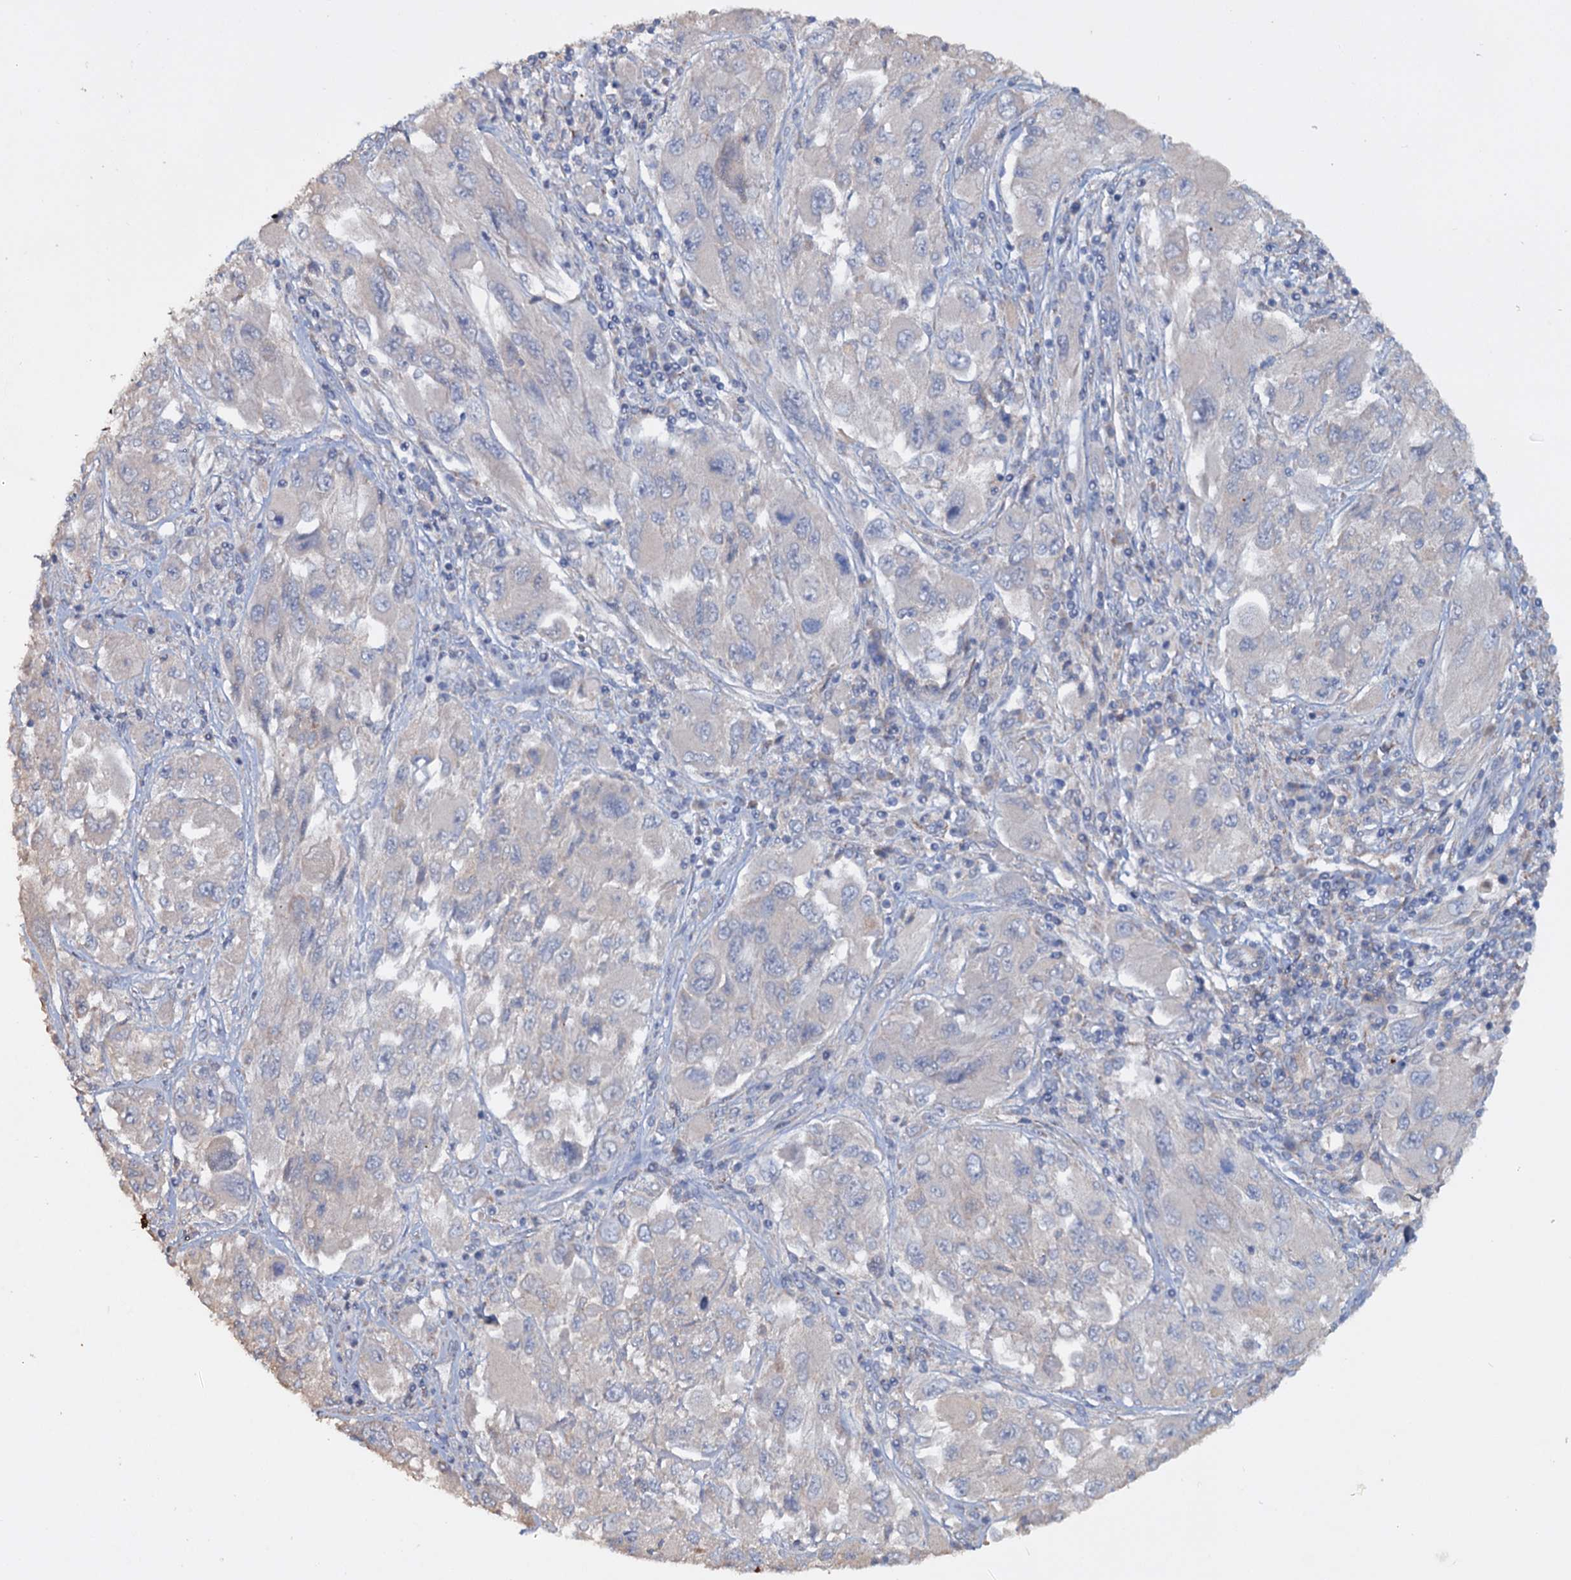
{"staining": {"intensity": "negative", "quantity": "none", "location": "none"}, "tissue": "melanoma", "cell_type": "Tumor cells", "image_type": "cancer", "snomed": [{"axis": "morphology", "description": "Malignant melanoma, NOS"}, {"axis": "topography", "description": "Skin"}], "caption": "Tumor cells are negative for brown protein staining in melanoma.", "gene": "ETFBKMT", "patient": {"sex": "female", "age": 91}}